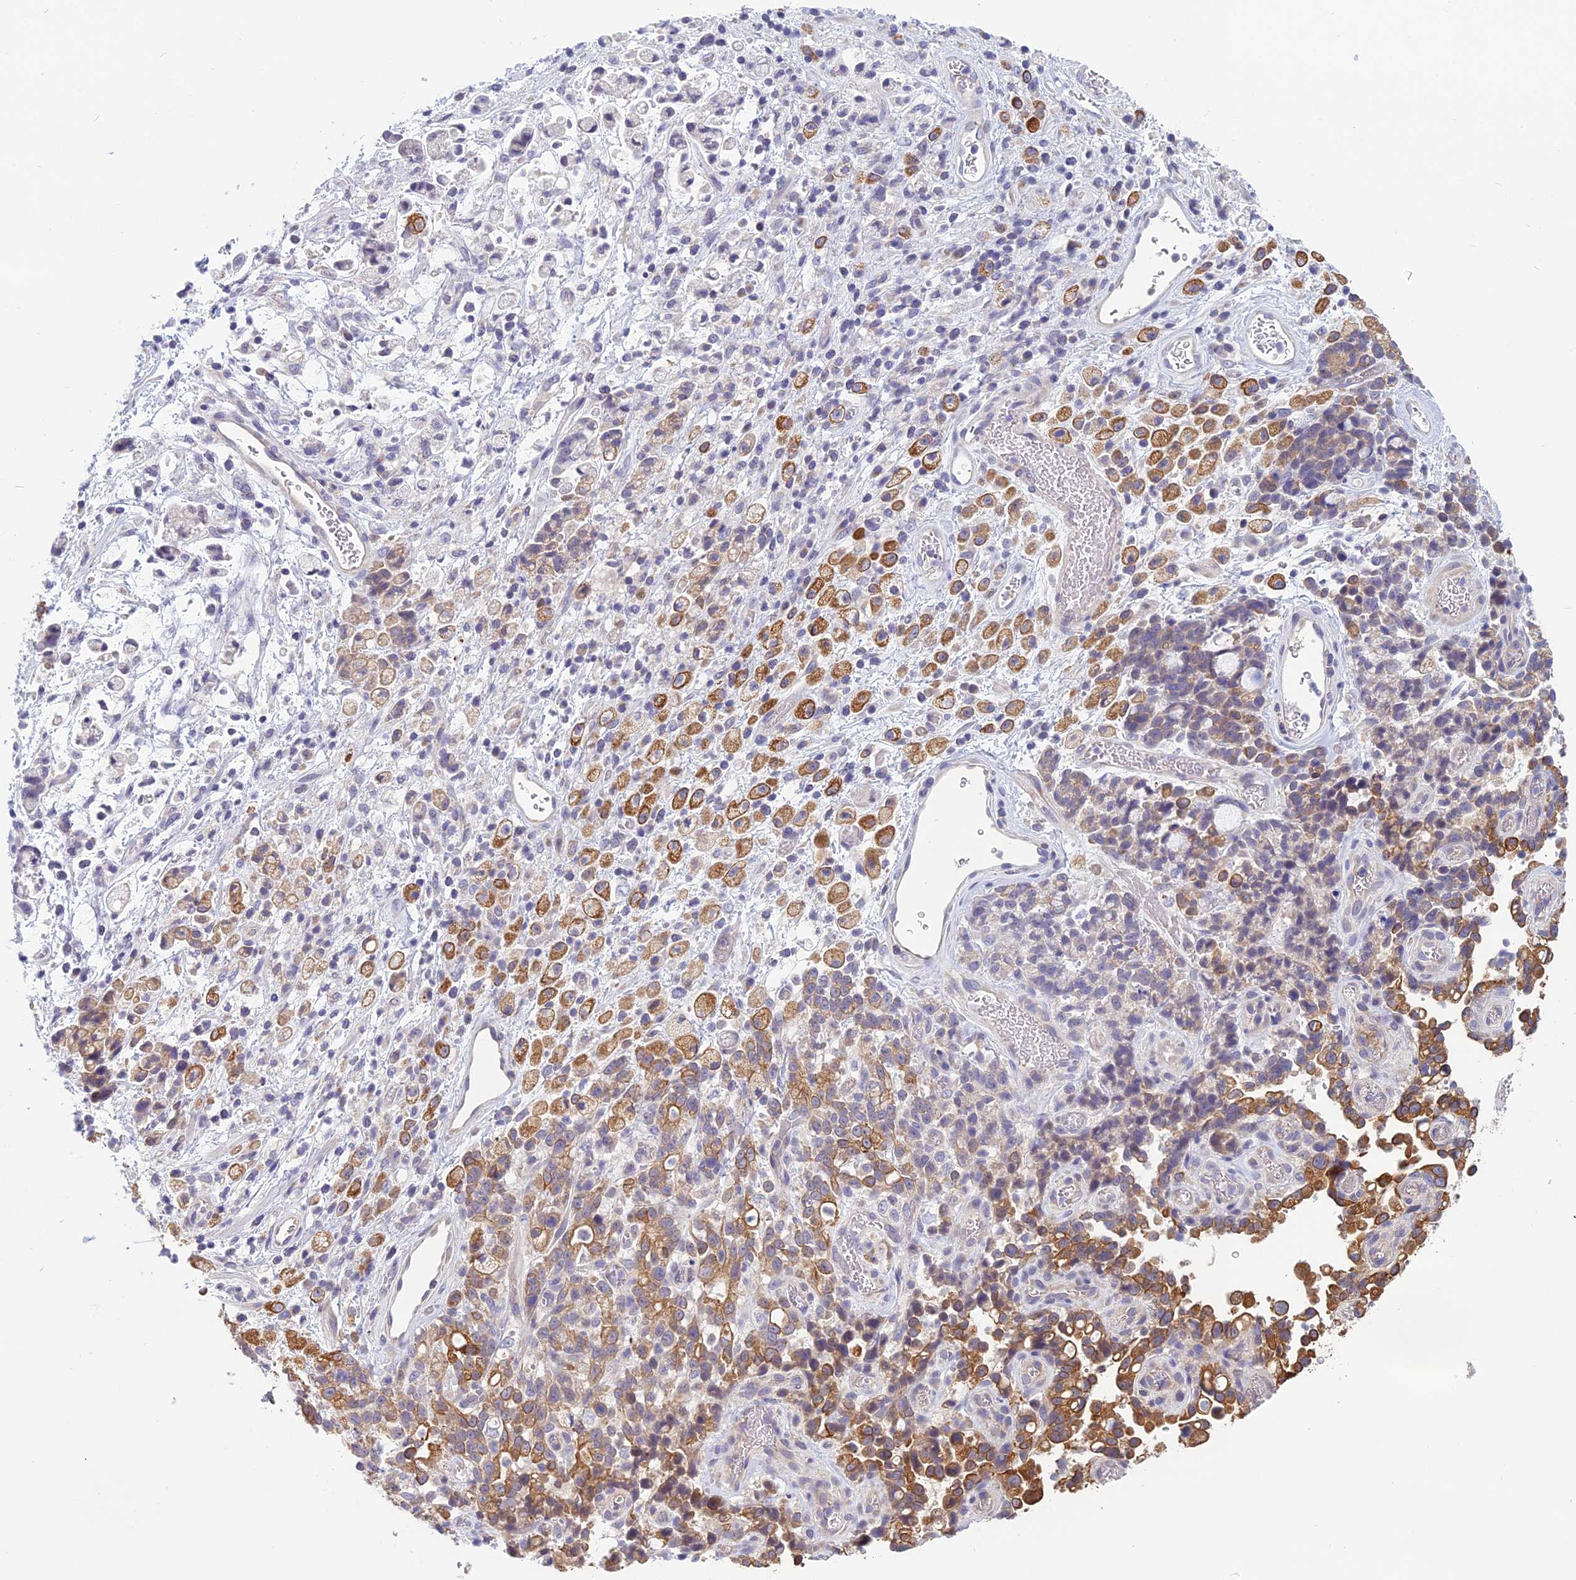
{"staining": {"intensity": "moderate", "quantity": "25%-75%", "location": "cytoplasmic/membranous"}, "tissue": "stomach cancer", "cell_type": "Tumor cells", "image_type": "cancer", "snomed": [{"axis": "morphology", "description": "Adenocarcinoma, NOS"}, {"axis": "topography", "description": "Stomach"}], "caption": "A medium amount of moderate cytoplasmic/membranous staining is present in approximately 25%-75% of tumor cells in stomach cancer (adenocarcinoma) tissue.", "gene": "RBM41", "patient": {"sex": "female", "age": 60}}